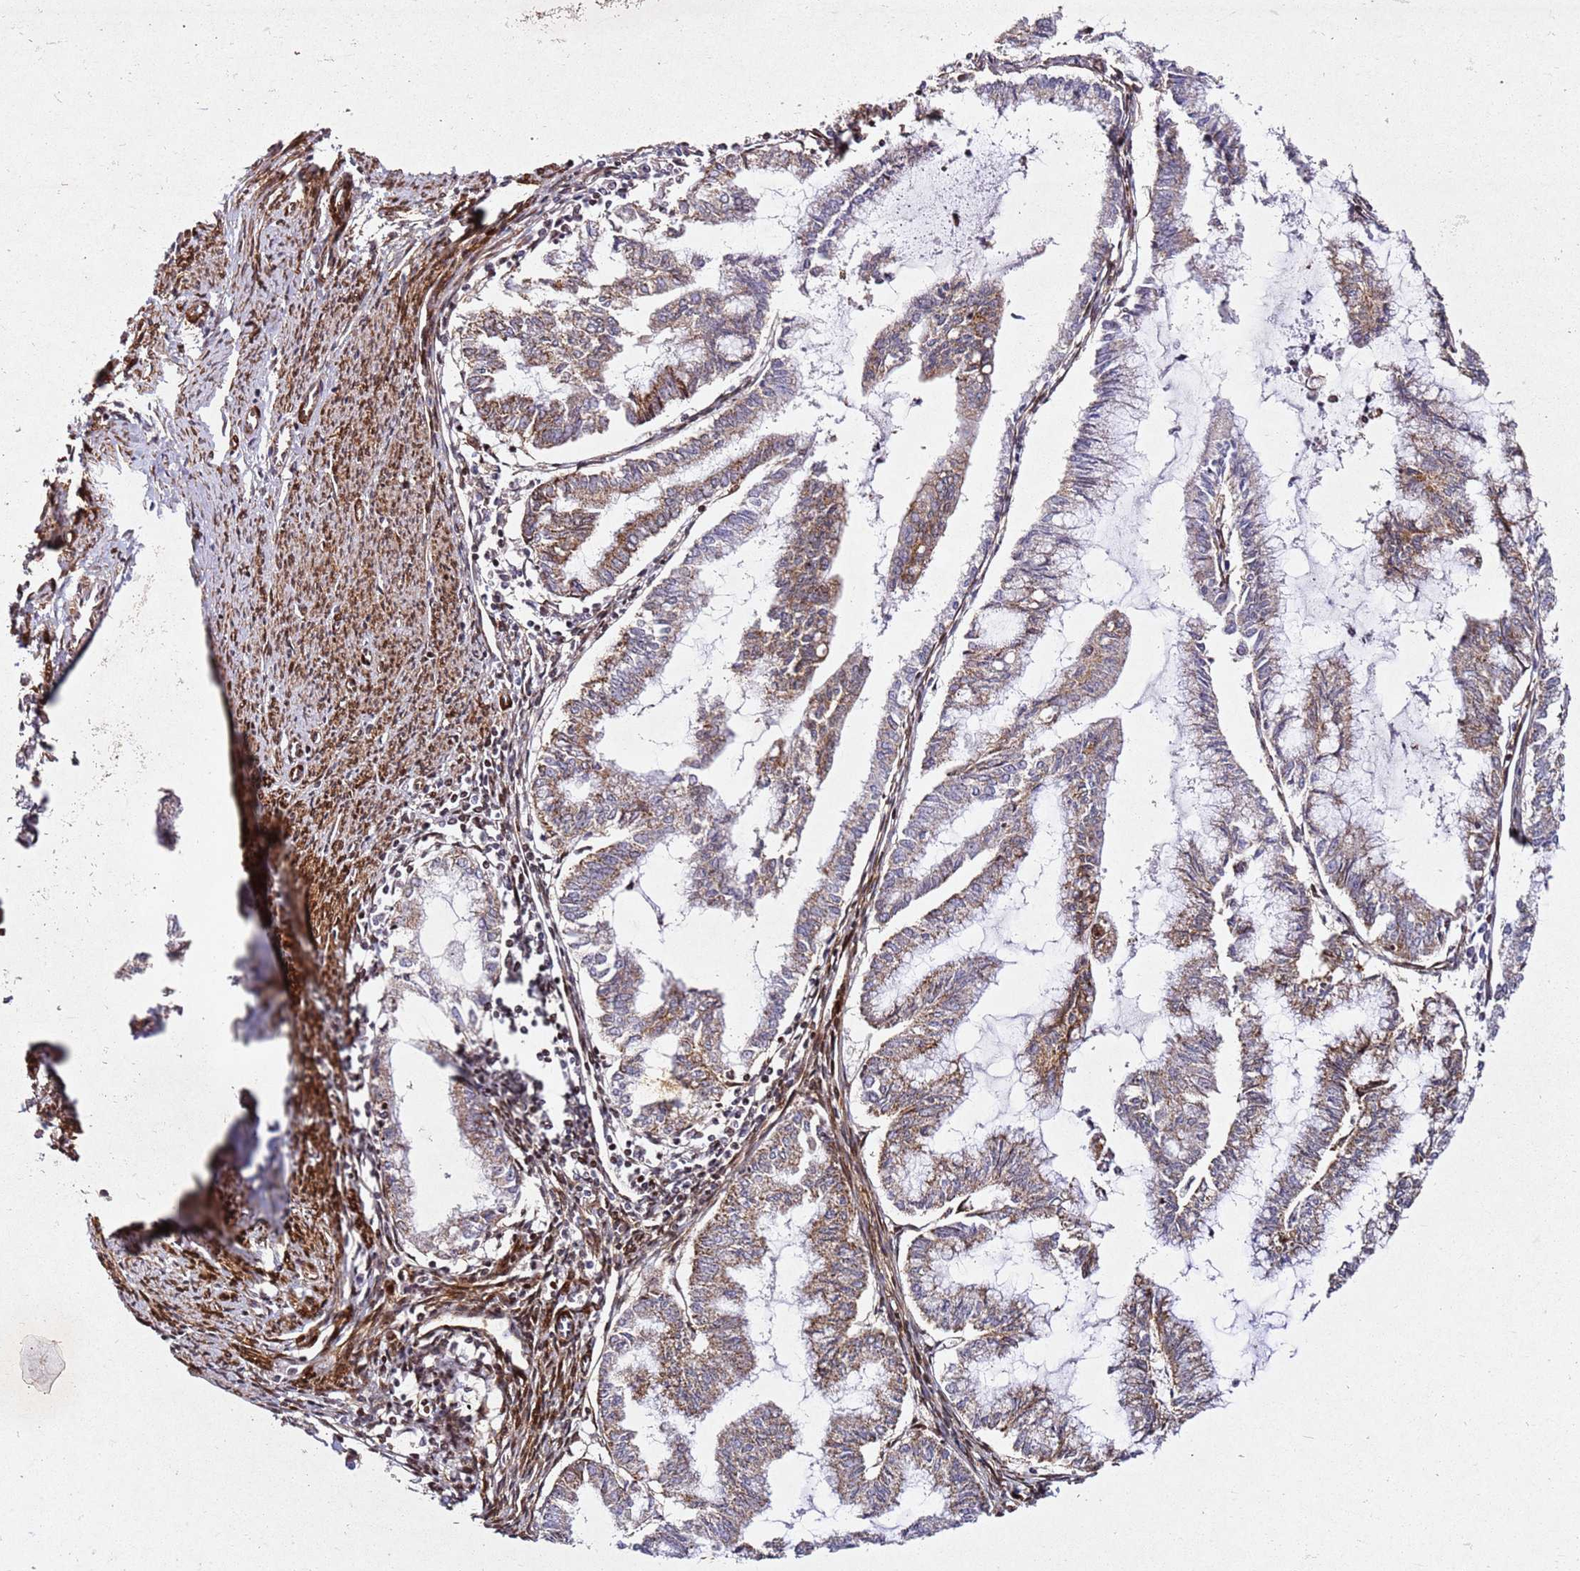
{"staining": {"intensity": "moderate", "quantity": "<25%", "location": "cytoplasmic/membranous"}, "tissue": "endometrial cancer", "cell_type": "Tumor cells", "image_type": "cancer", "snomed": [{"axis": "morphology", "description": "Adenocarcinoma, NOS"}, {"axis": "topography", "description": "Endometrium"}], "caption": "The immunohistochemical stain highlights moderate cytoplasmic/membranous positivity in tumor cells of endometrial adenocarcinoma tissue.", "gene": "ZNF296", "patient": {"sex": "female", "age": 79}}